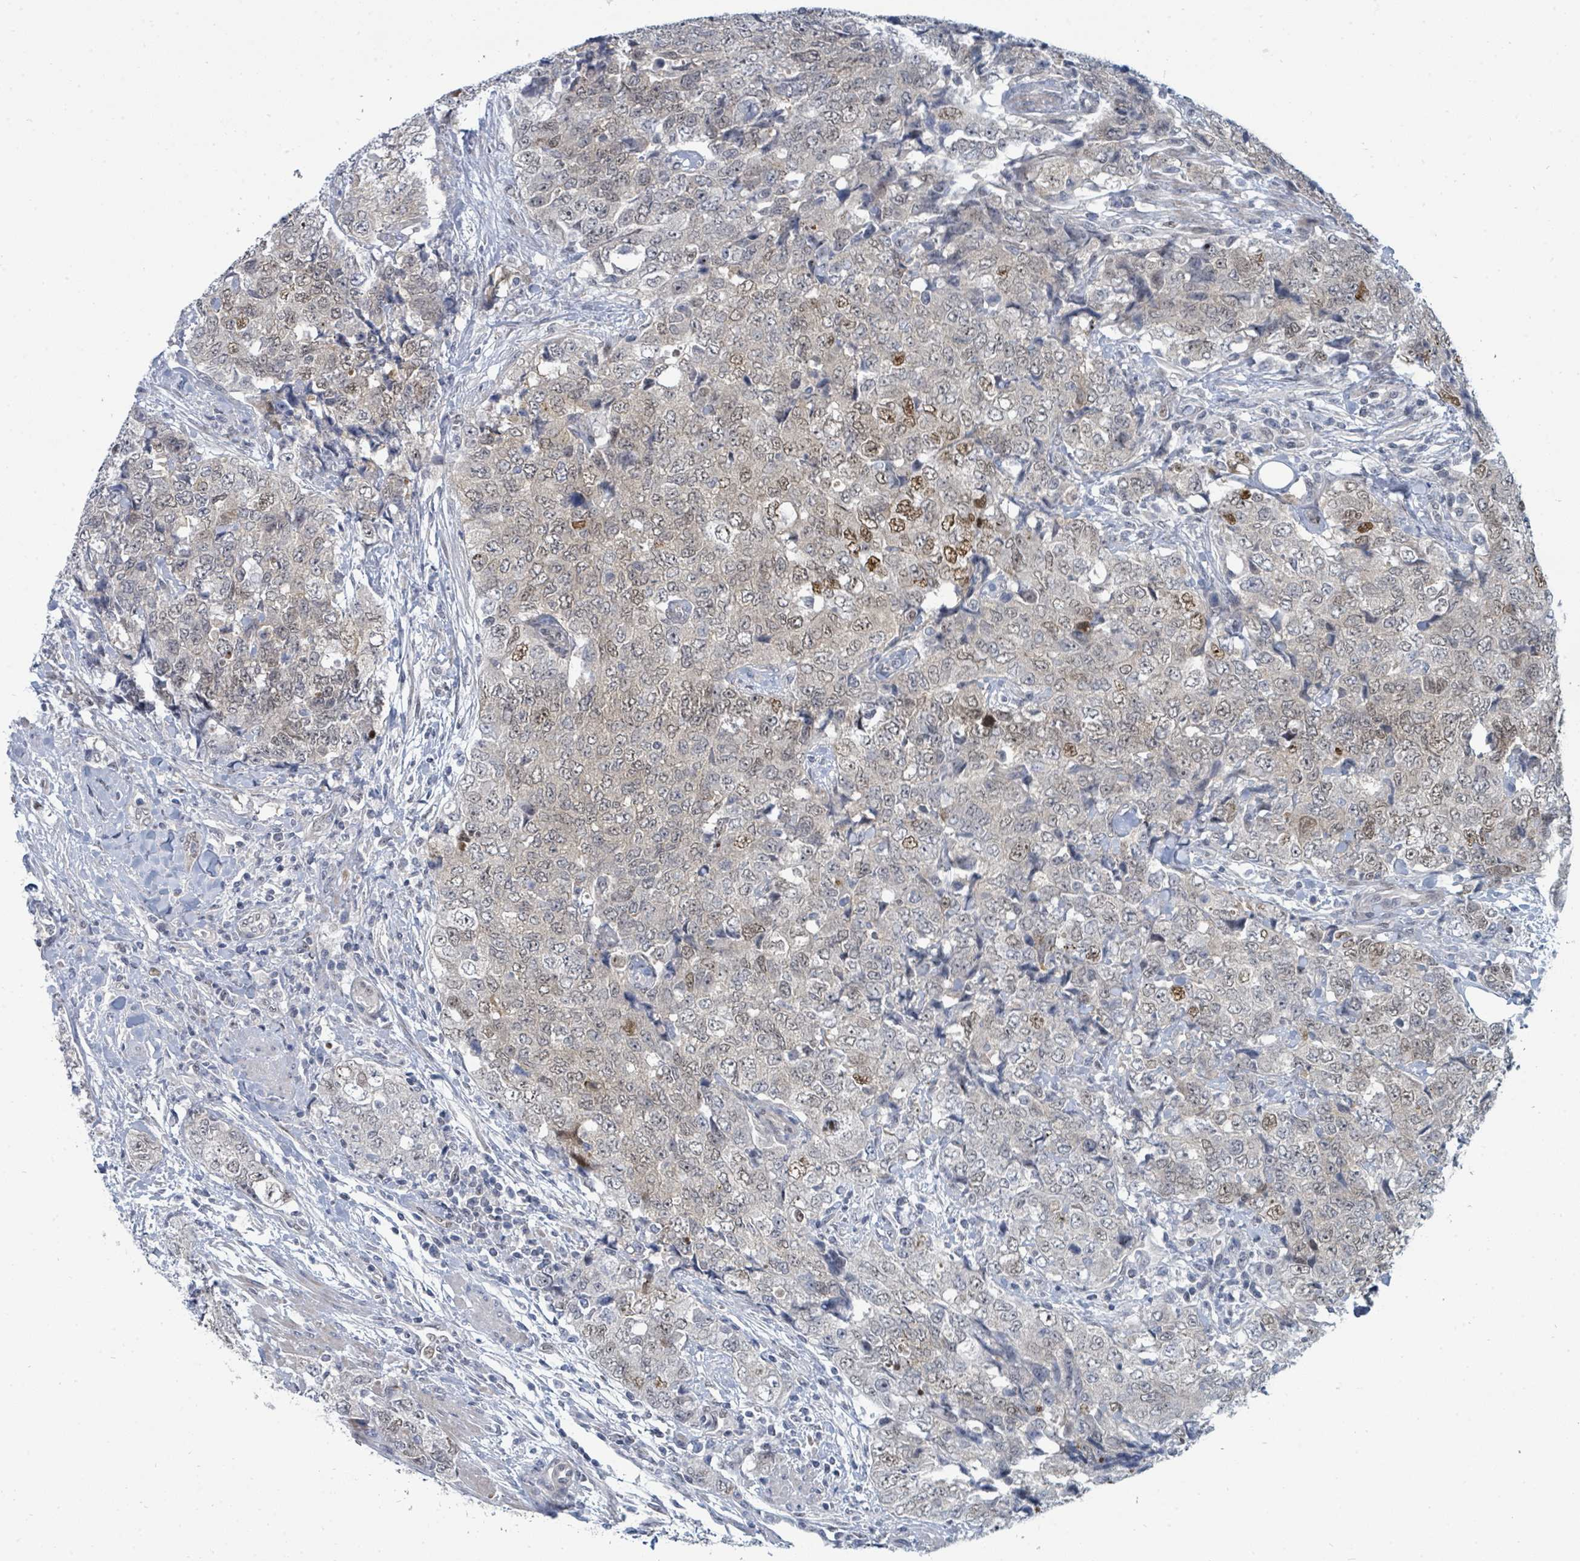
{"staining": {"intensity": "moderate", "quantity": "<25%", "location": "nuclear"}, "tissue": "urothelial cancer", "cell_type": "Tumor cells", "image_type": "cancer", "snomed": [{"axis": "morphology", "description": "Urothelial carcinoma, High grade"}, {"axis": "topography", "description": "Urinary bladder"}], "caption": "High-grade urothelial carcinoma stained with a protein marker shows moderate staining in tumor cells.", "gene": "SUMO4", "patient": {"sex": "female", "age": 78}}